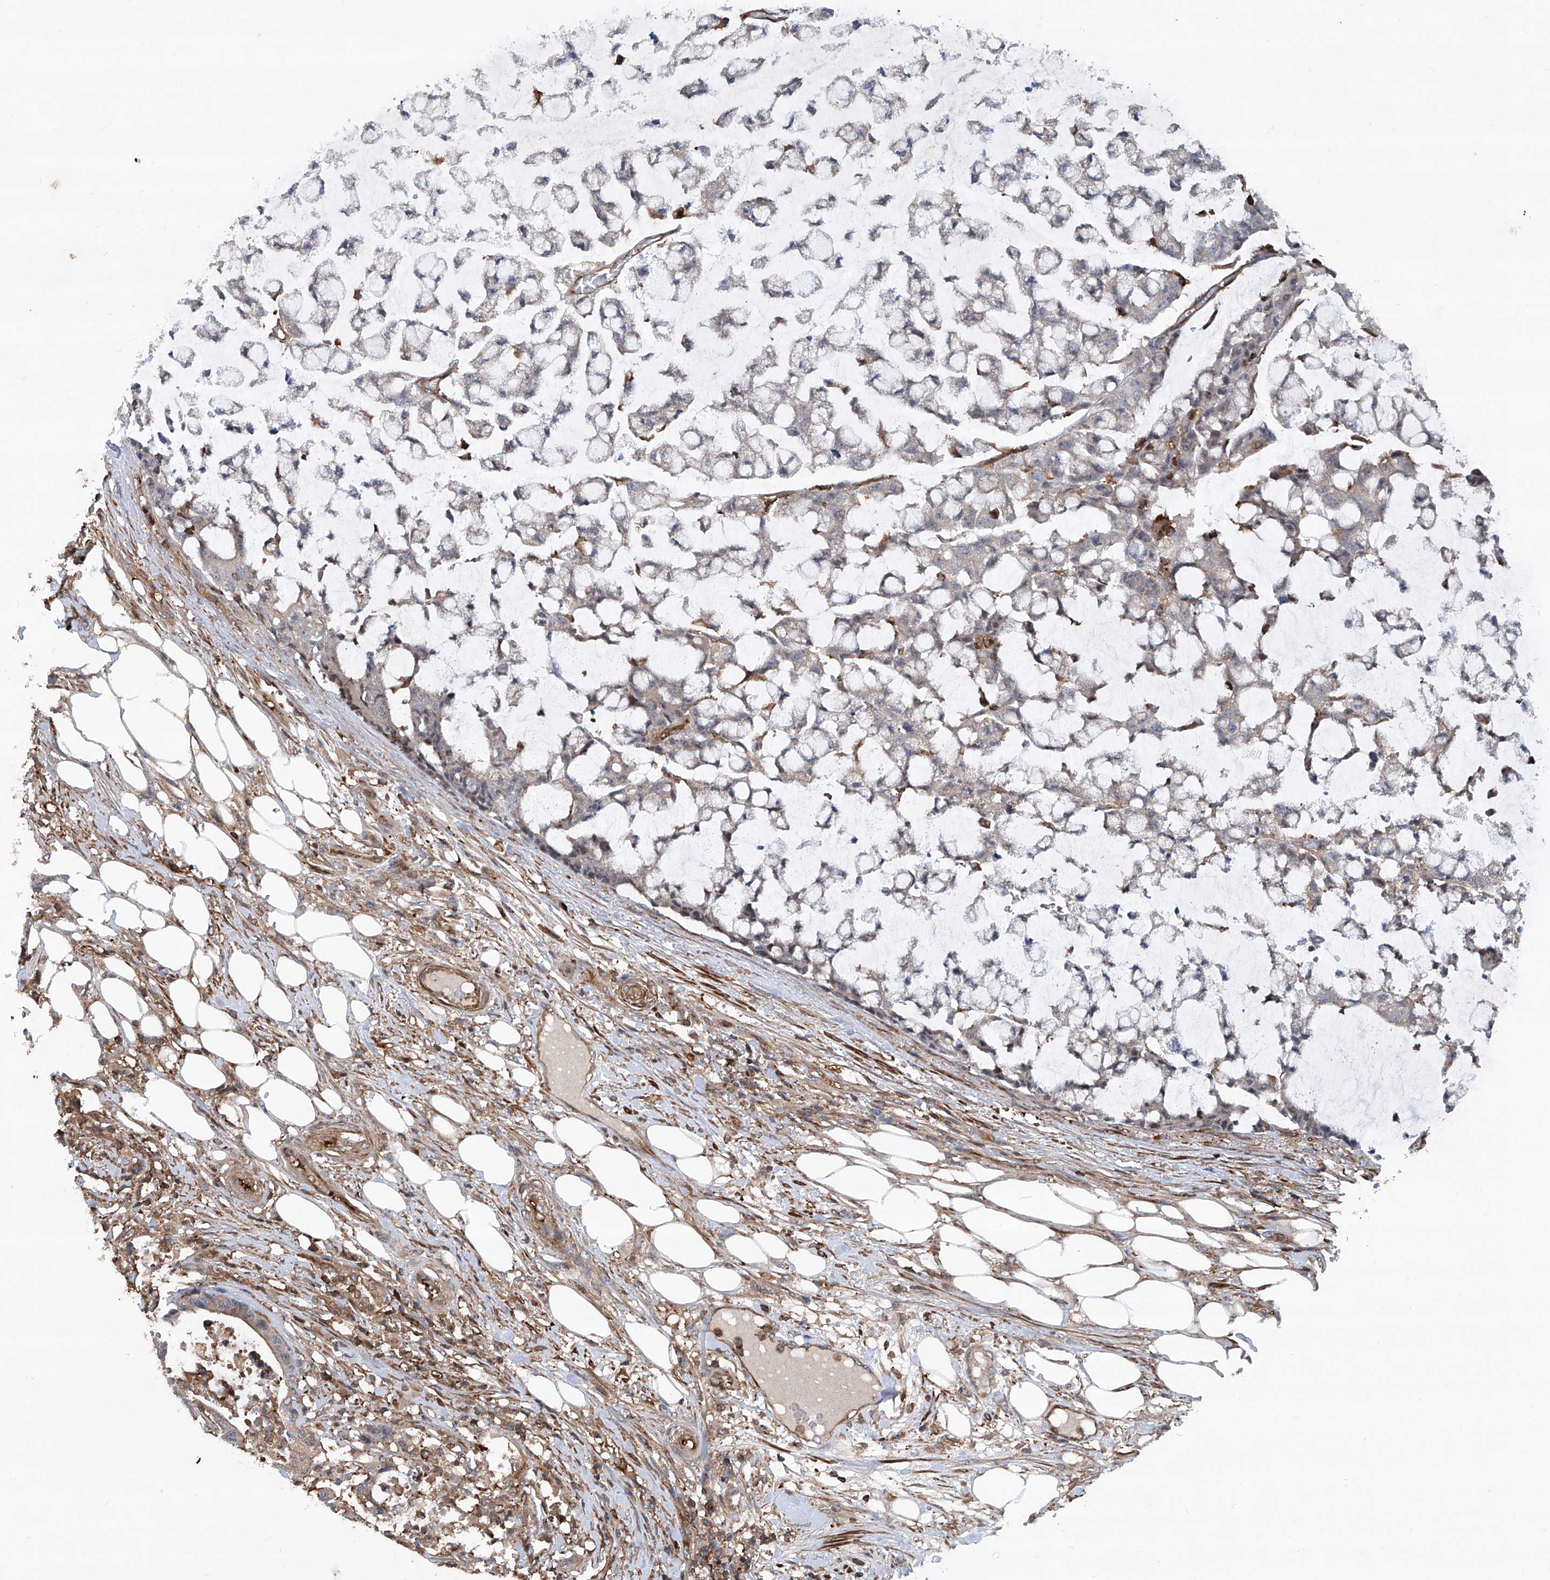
{"staining": {"intensity": "negative", "quantity": "none", "location": "none"}, "tissue": "colorectal cancer", "cell_type": "Tumor cells", "image_type": "cancer", "snomed": [{"axis": "morphology", "description": "Adenocarcinoma, NOS"}, {"axis": "topography", "description": "Colon"}], "caption": "Tumor cells are negative for brown protein staining in colorectal cancer (adenocarcinoma).", "gene": "NT5C3A", "patient": {"sex": "female", "age": 84}}